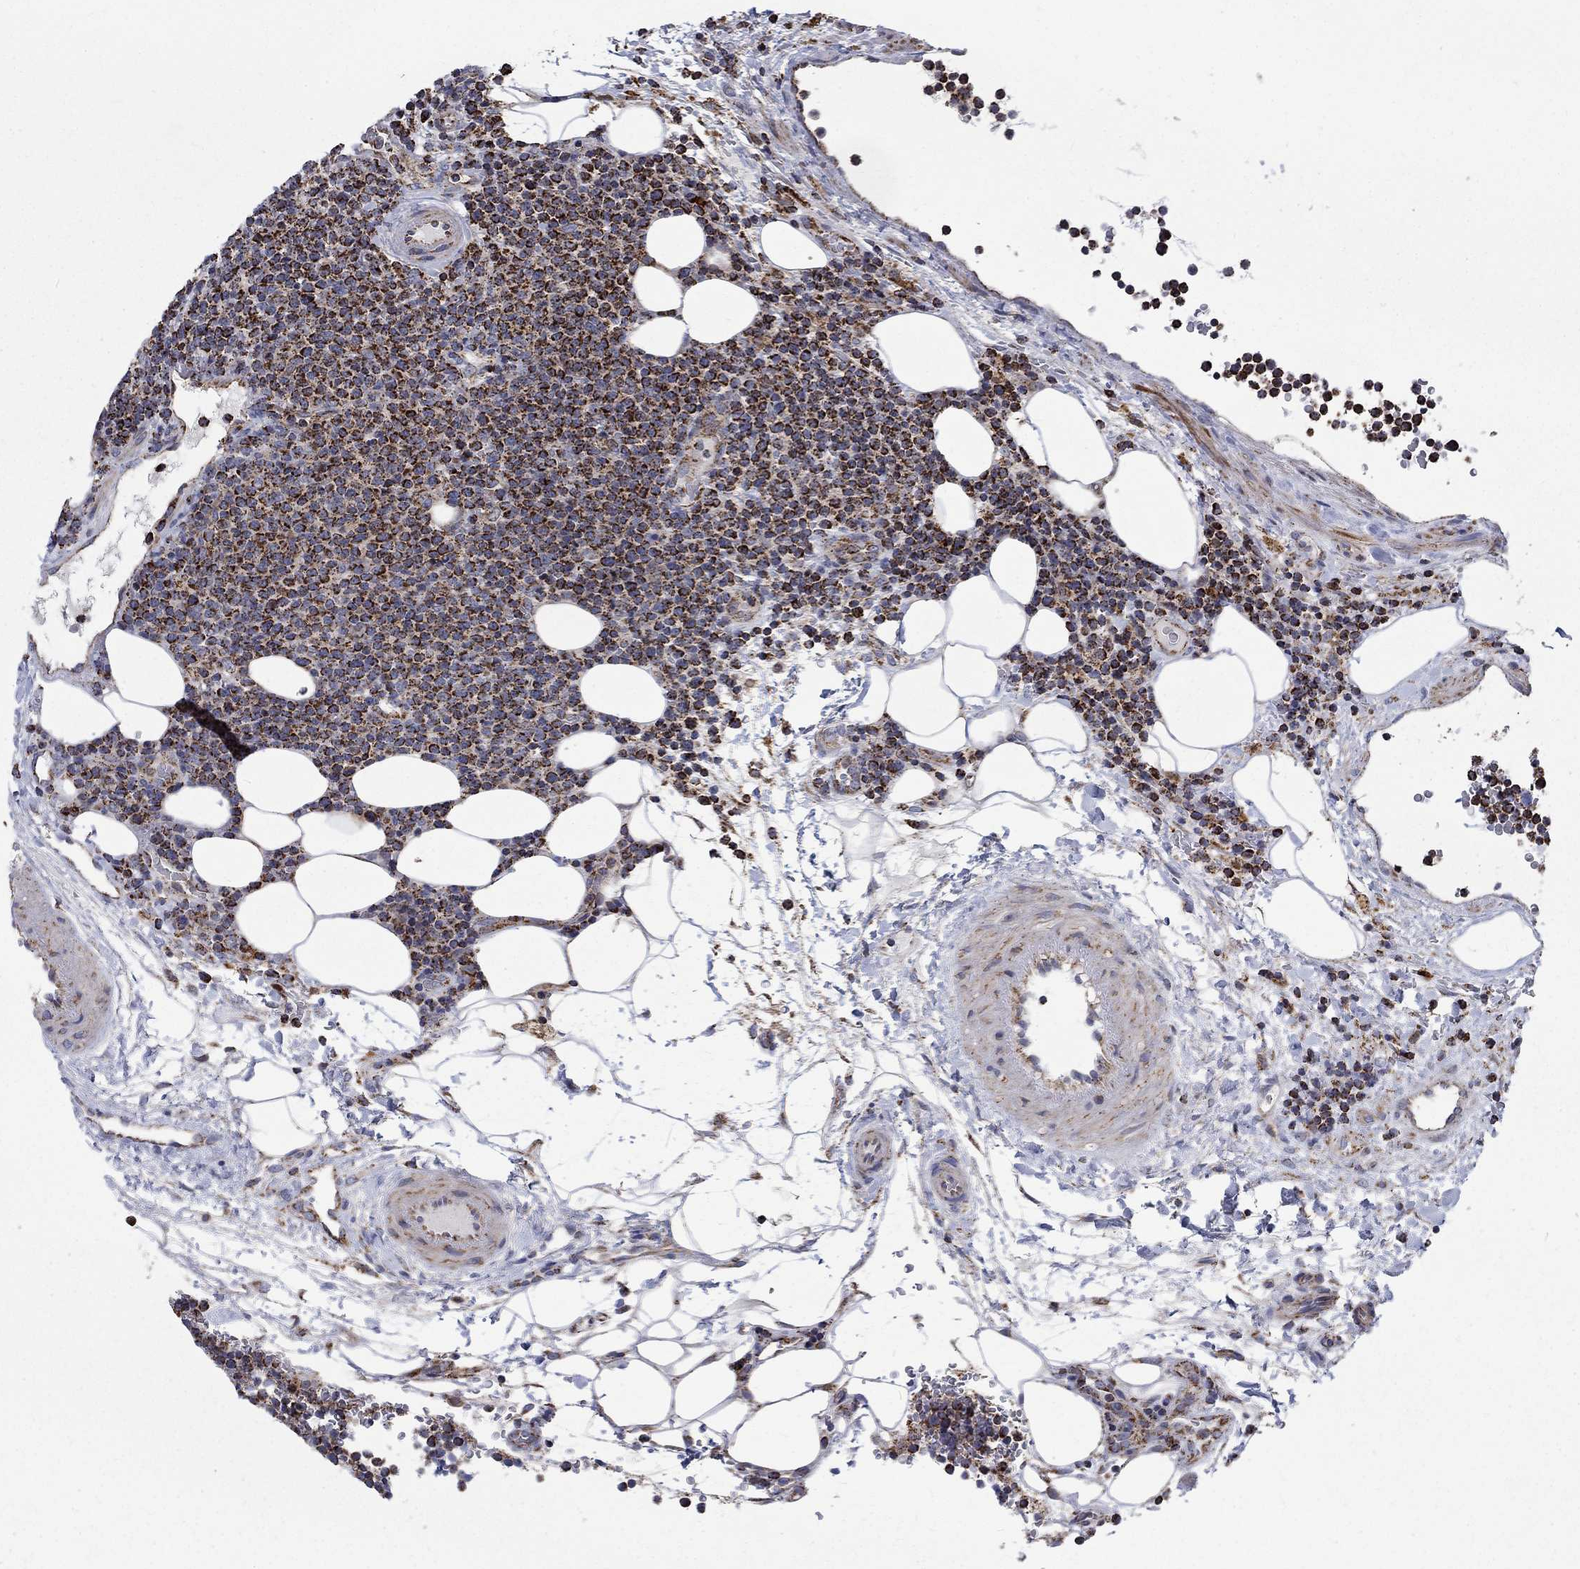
{"staining": {"intensity": "strong", "quantity": ">75%", "location": "cytoplasmic/membranous"}, "tissue": "lymphoma", "cell_type": "Tumor cells", "image_type": "cancer", "snomed": [{"axis": "morphology", "description": "Malignant lymphoma, non-Hodgkin's type, High grade"}, {"axis": "topography", "description": "Lymph node"}], "caption": "This is a photomicrograph of immunohistochemistry (IHC) staining of lymphoma, which shows strong positivity in the cytoplasmic/membranous of tumor cells.", "gene": "MOAP1", "patient": {"sex": "male", "age": 61}}